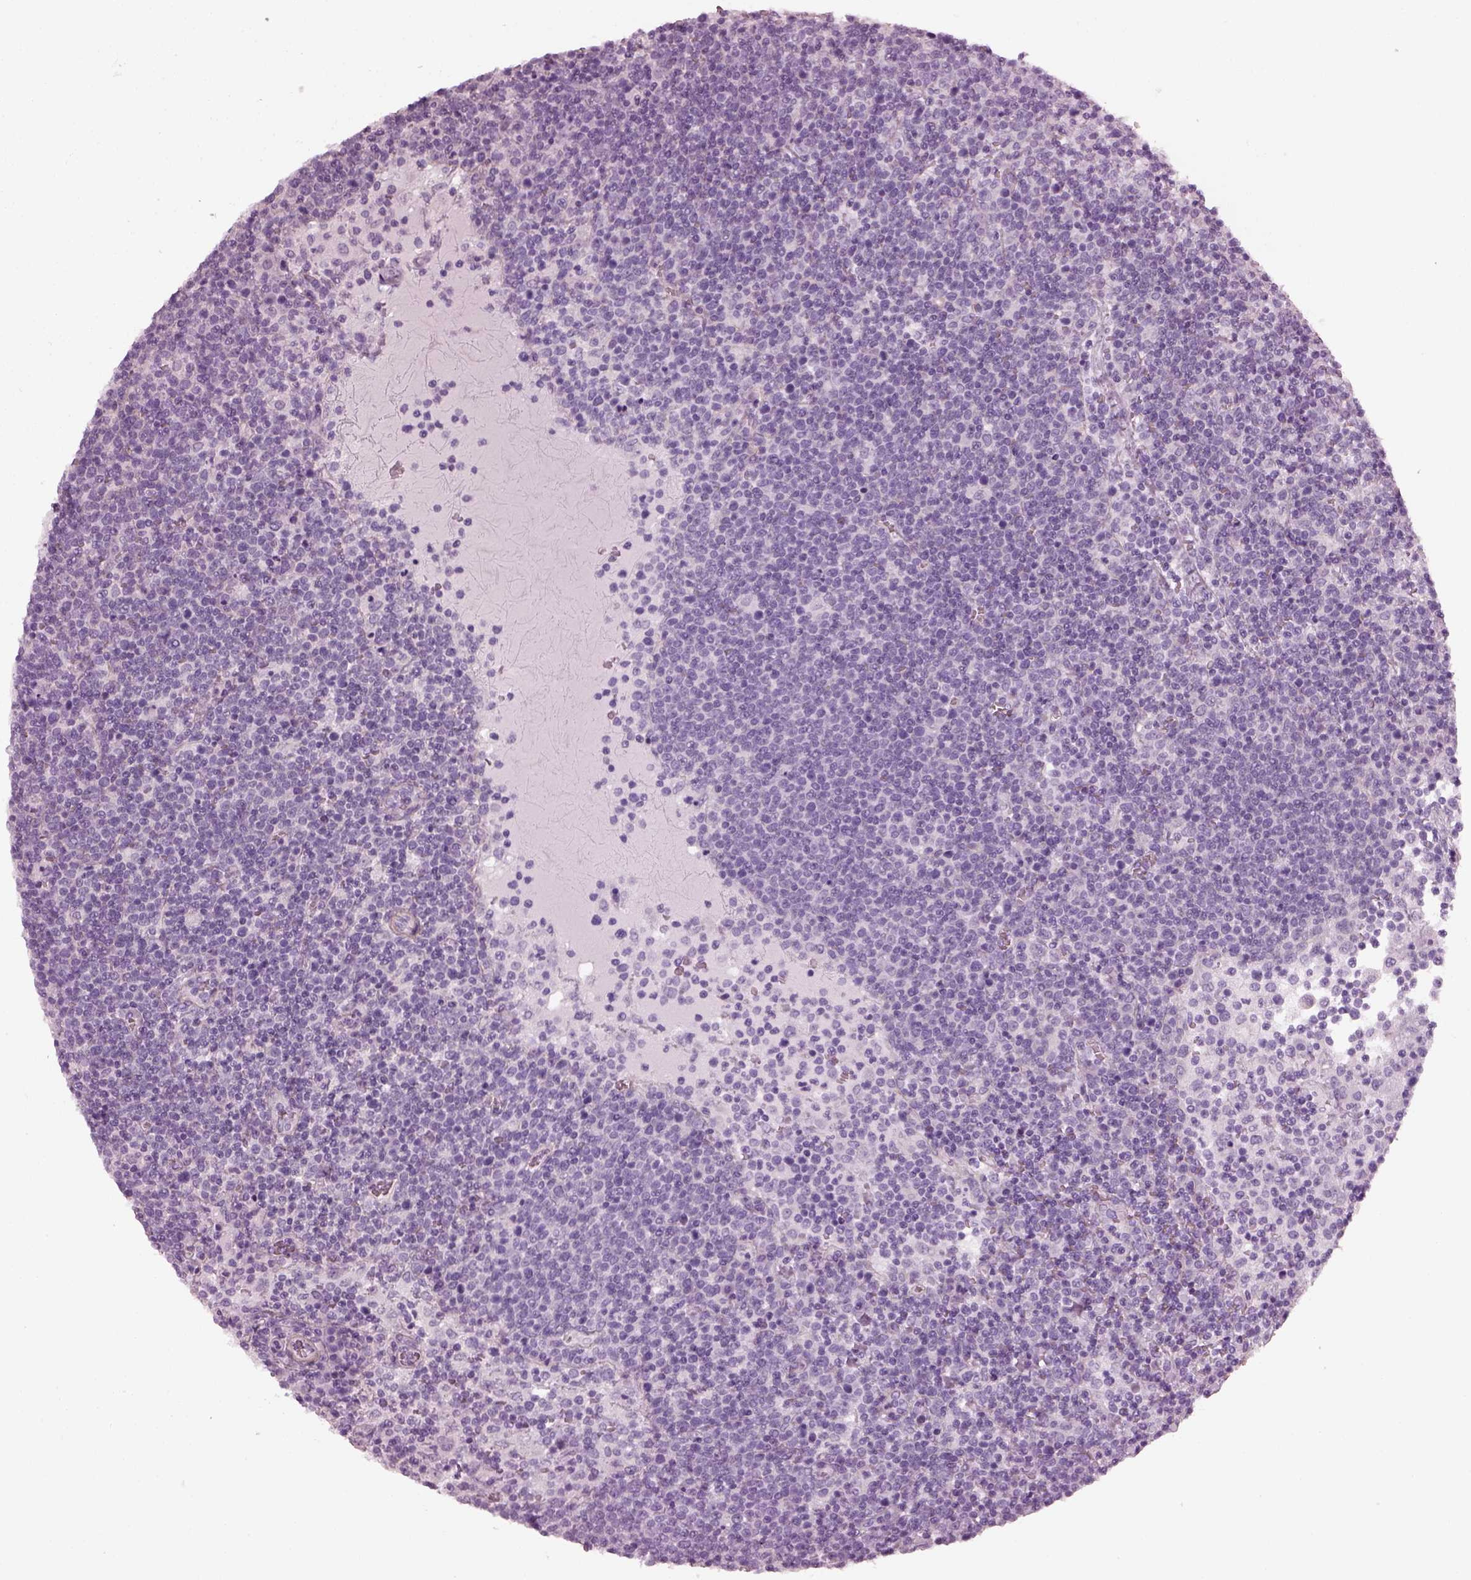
{"staining": {"intensity": "negative", "quantity": "none", "location": "none"}, "tissue": "lymphoma", "cell_type": "Tumor cells", "image_type": "cancer", "snomed": [{"axis": "morphology", "description": "Malignant lymphoma, non-Hodgkin's type, High grade"}, {"axis": "topography", "description": "Lymph node"}], "caption": "Lymphoma was stained to show a protein in brown. There is no significant positivity in tumor cells.", "gene": "BFSP1", "patient": {"sex": "male", "age": 61}}